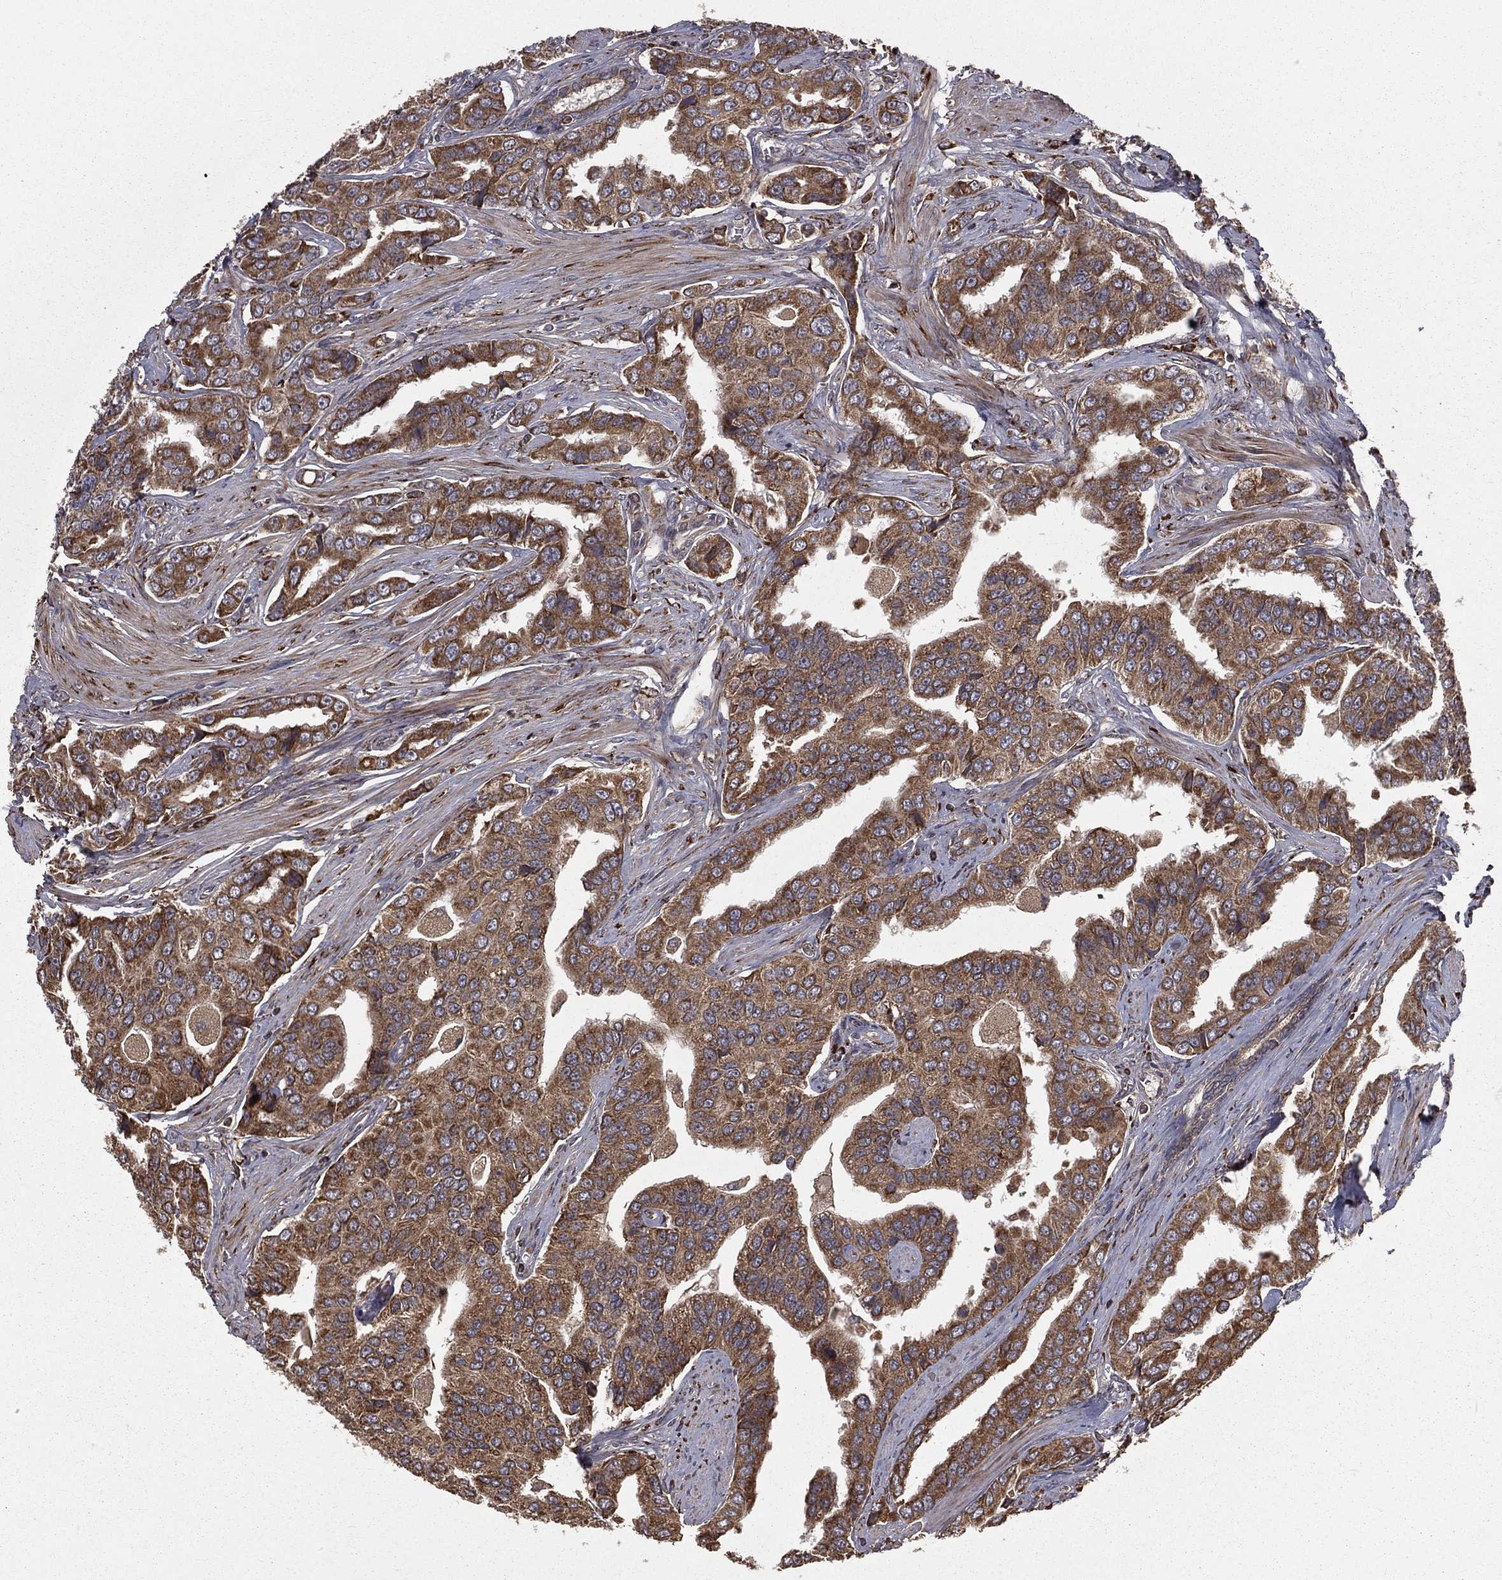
{"staining": {"intensity": "strong", "quantity": ">75%", "location": "cytoplasmic/membranous"}, "tissue": "prostate cancer", "cell_type": "Tumor cells", "image_type": "cancer", "snomed": [{"axis": "morphology", "description": "Adenocarcinoma, NOS"}, {"axis": "topography", "description": "Prostate and seminal vesicle, NOS"}, {"axis": "topography", "description": "Prostate"}], "caption": "Prostate adenocarcinoma was stained to show a protein in brown. There is high levels of strong cytoplasmic/membranous expression in about >75% of tumor cells. (DAB (3,3'-diaminobenzidine) = brown stain, brightfield microscopy at high magnification).", "gene": "OLFML1", "patient": {"sex": "male", "age": 69}}